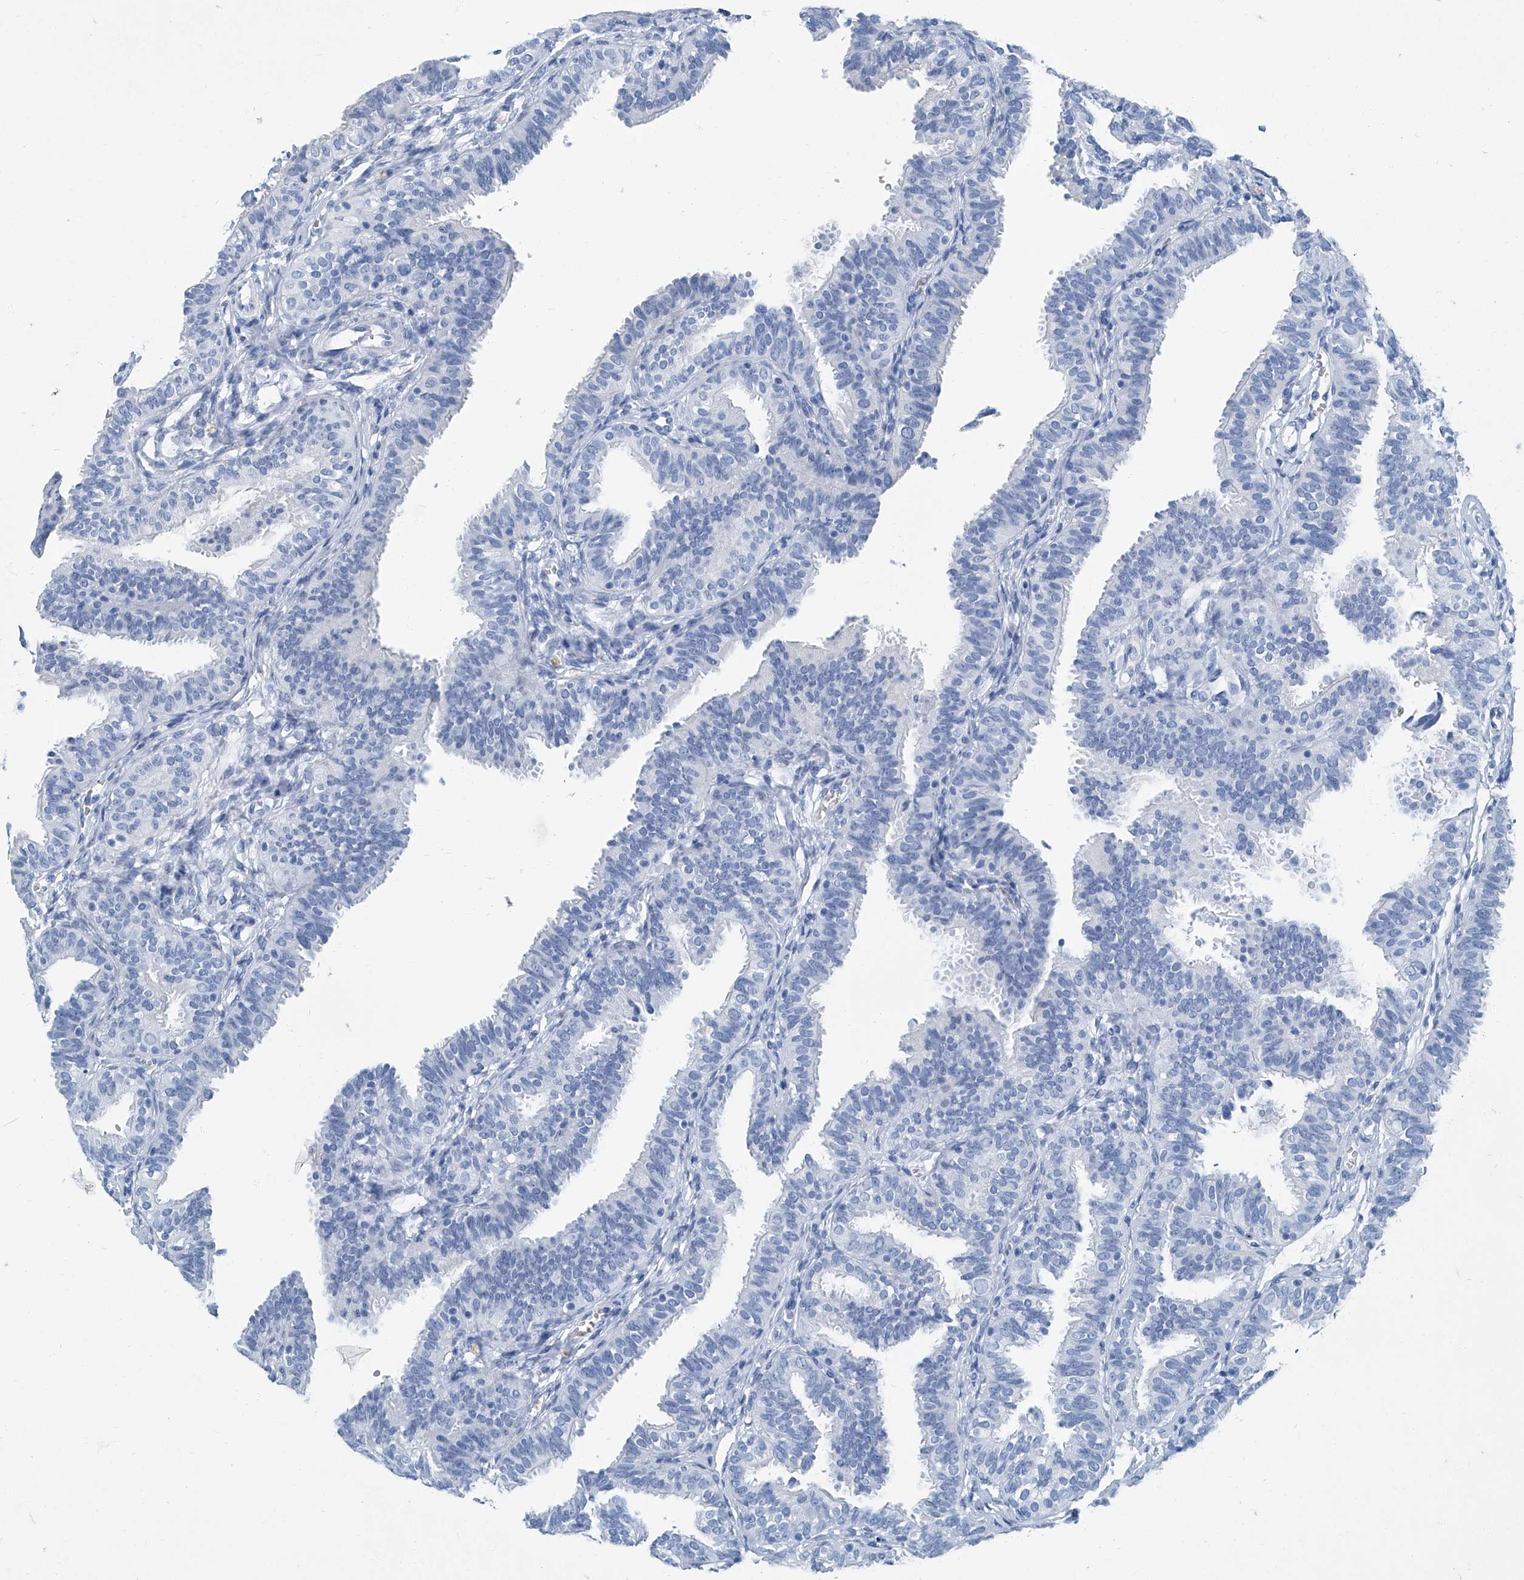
{"staining": {"intensity": "negative", "quantity": "none", "location": "none"}, "tissue": "fallopian tube", "cell_type": "Glandular cells", "image_type": "normal", "snomed": [{"axis": "morphology", "description": "Normal tissue, NOS"}, {"axis": "topography", "description": "Fallopian tube"}], "caption": "DAB (3,3'-diaminobenzidine) immunohistochemical staining of benign human fallopian tube displays no significant positivity in glandular cells.", "gene": "CYP2A7", "patient": {"sex": "female", "age": 35}}